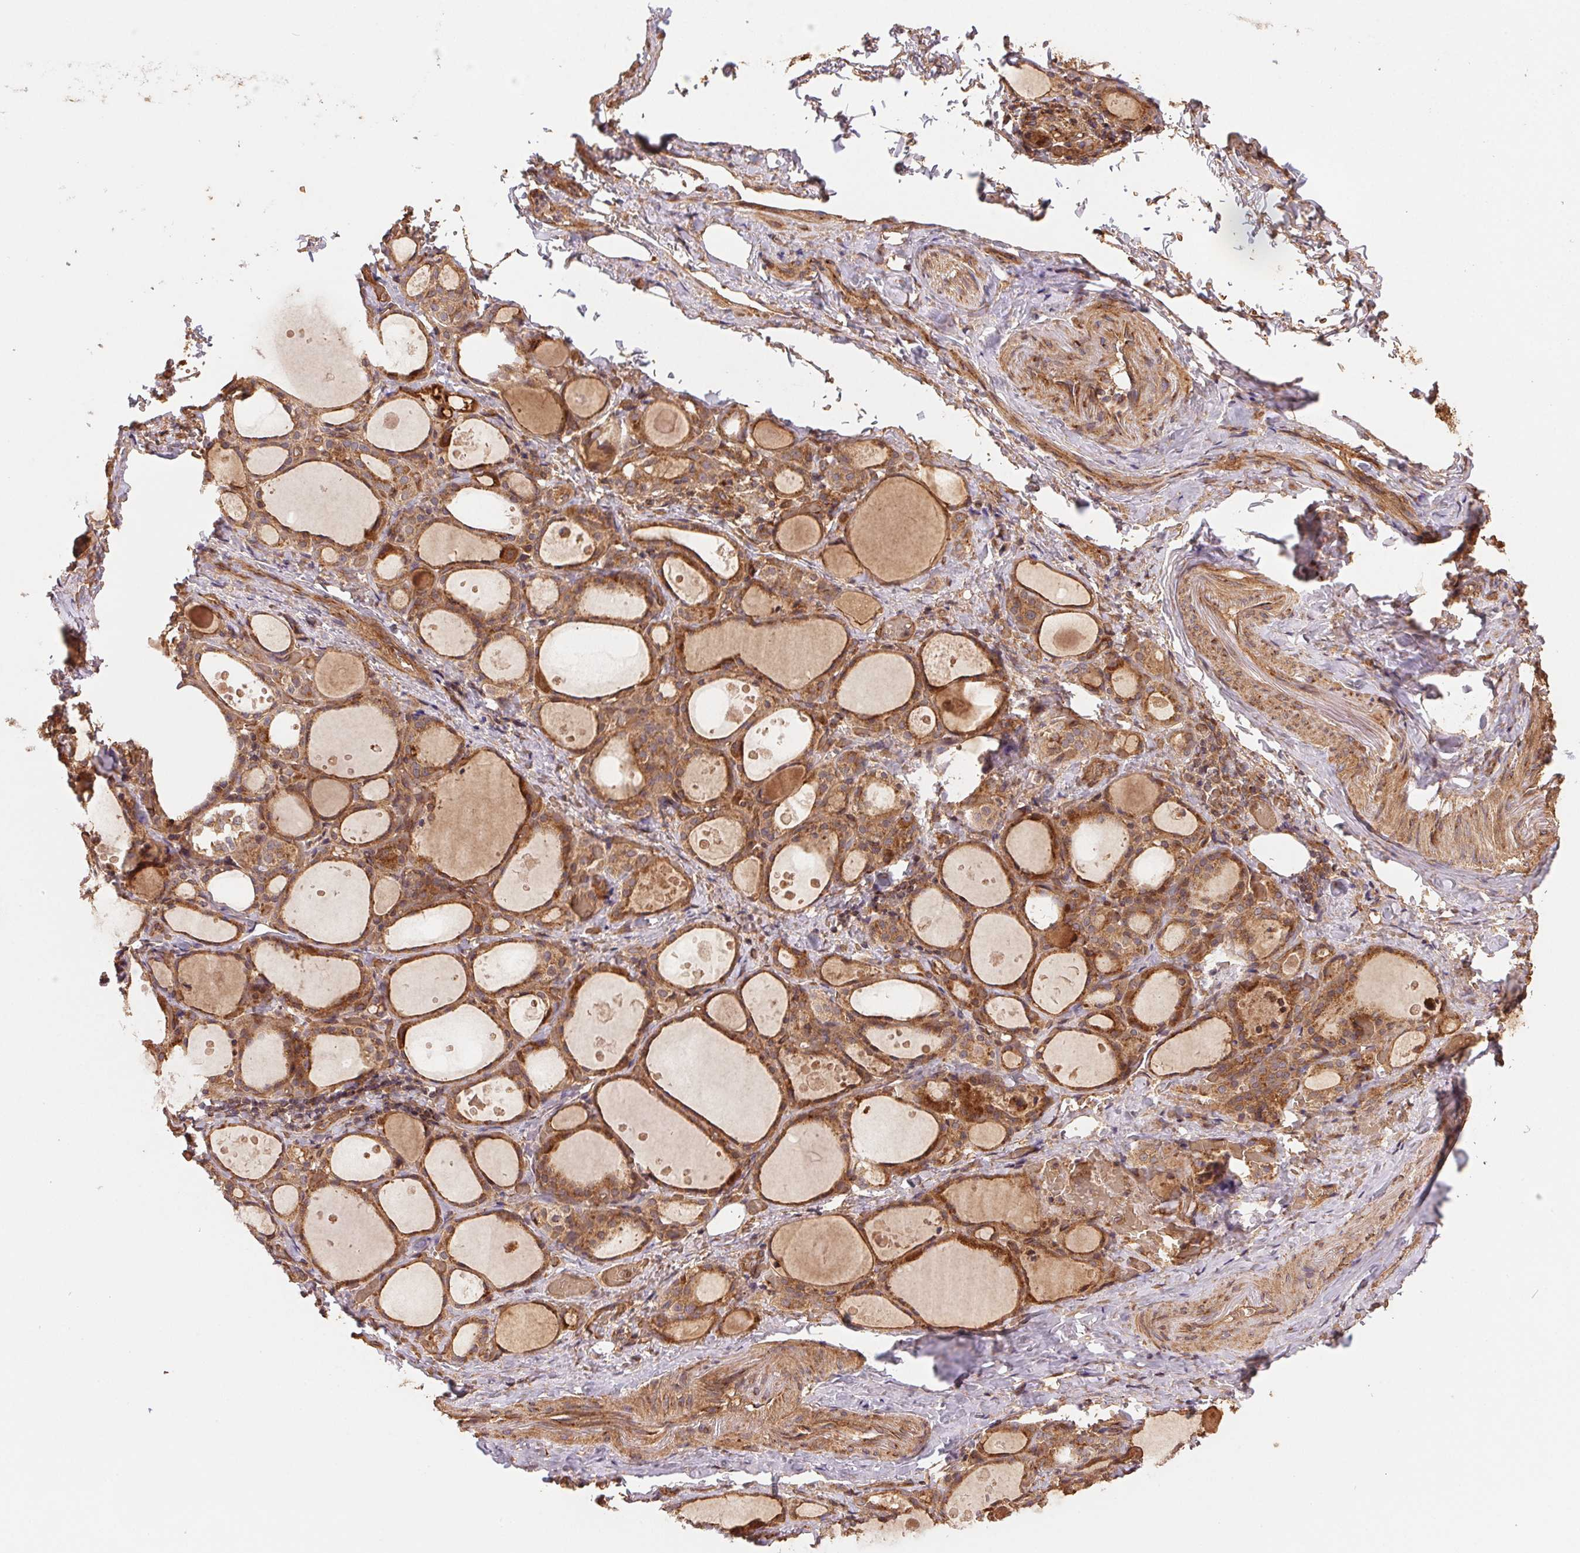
{"staining": {"intensity": "strong", "quantity": ">75%", "location": "cytoplasmic/membranous"}, "tissue": "thyroid gland", "cell_type": "Glandular cells", "image_type": "normal", "snomed": [{"axis": "morphology", "description": "Normal tissue, NOS"}, {"axis": "topography", "description": "Thyroid gland"}], "caption": "Immunohistochemistry (IHC) (DAB (3,3'-diaminobenzidine)) staining of normal thyroid gland displays strong cytoplasmic/membranous protein staining in approximately >75% of glandular cells.", "gene": "USE1", "patient": {"sex": "male", "age": 68}}